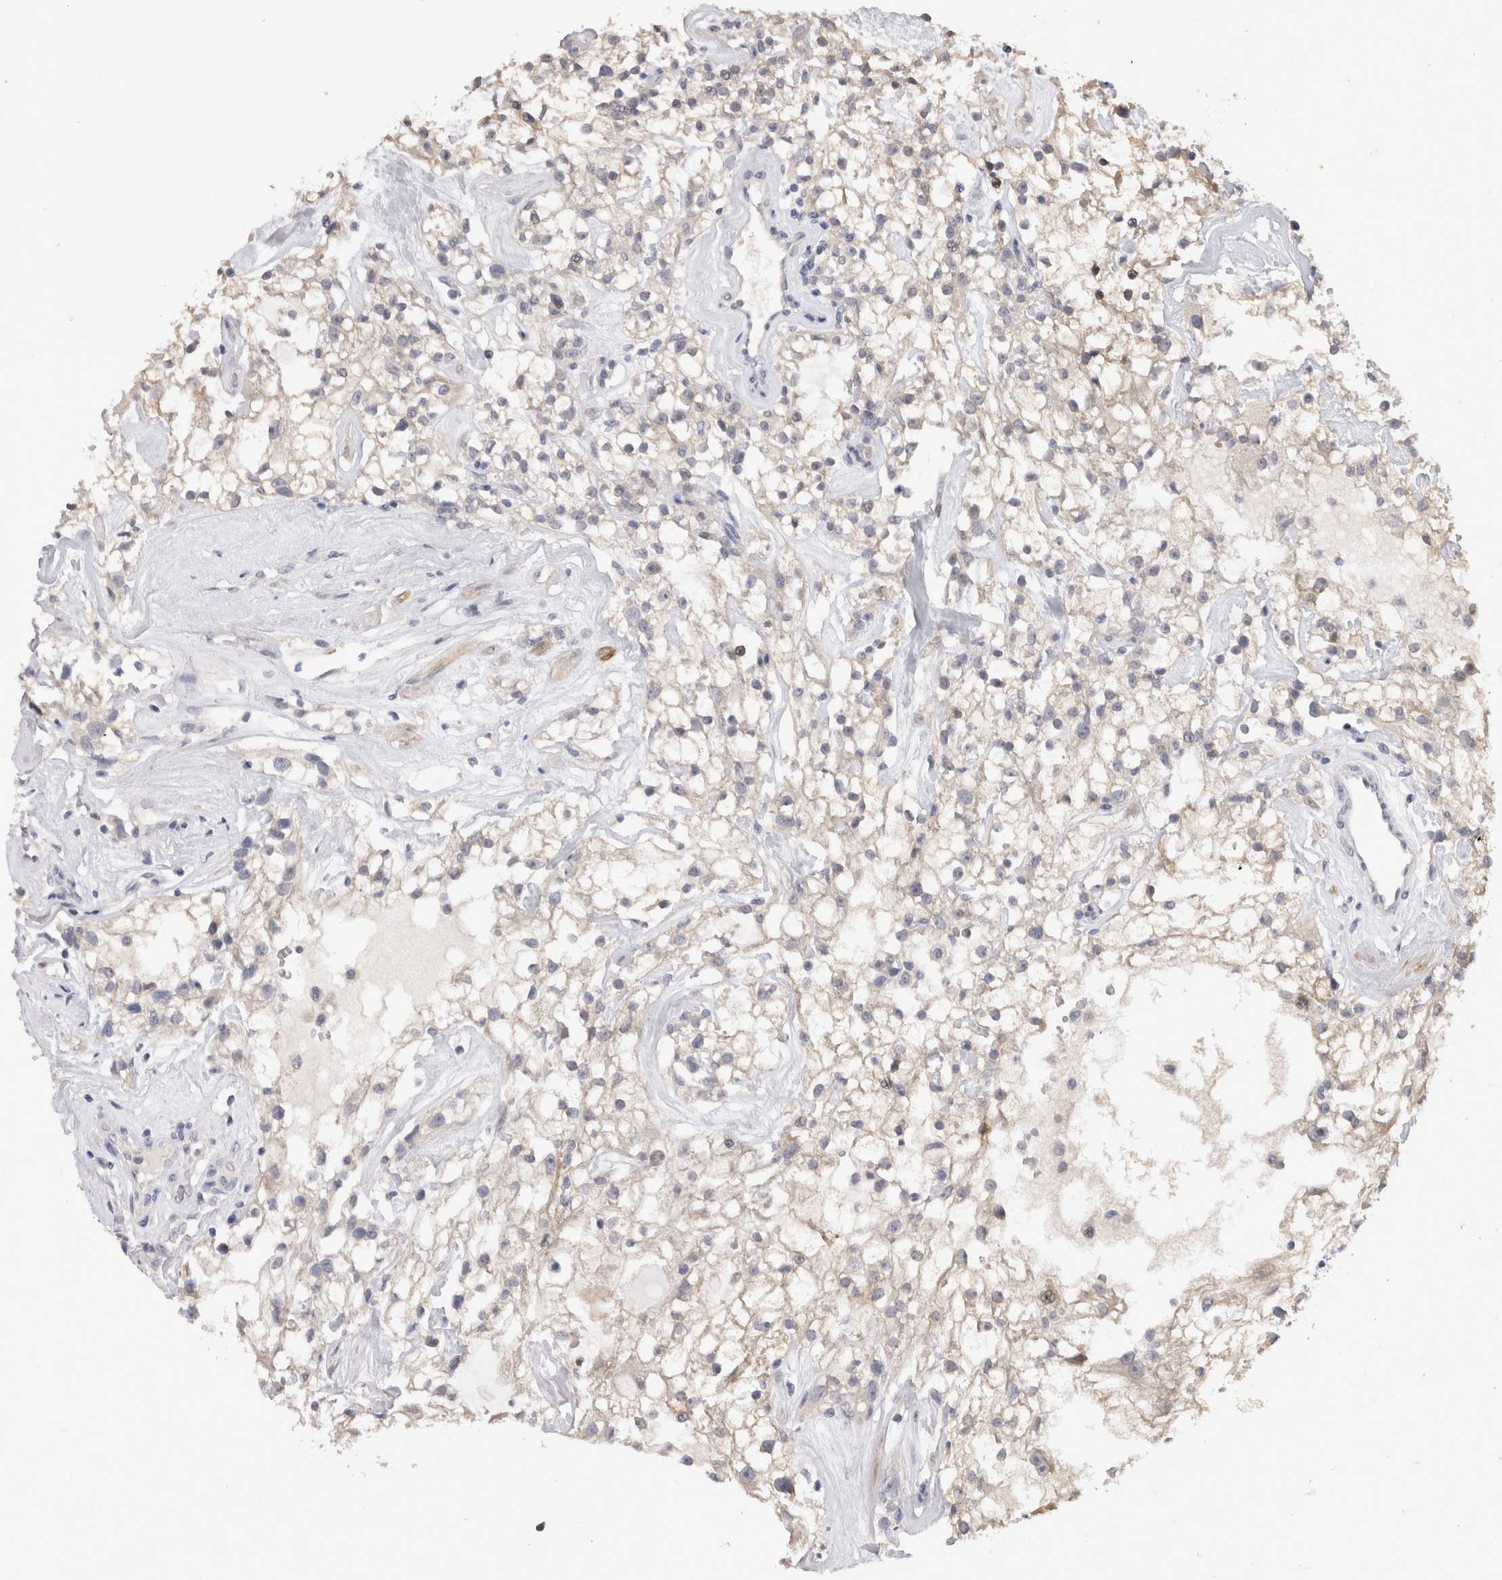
{"staining": {"intensity": "weak", "quantity": "25%-75%", "location": "cytoplasmic/membranous"}, "tissue": "renal cancer", "cell_type": "Tumor cells", "image_type": "cancer", "snomed": [{"axis": "morphology", "description": "Adenocarcinoma, NOS"}, {"axis": "topography", "description": "Kidney"}], "caption": "Tumor cells show weak cytoplasmic/membranous staining in about 25%-75% of cells in renal adenocarcinoma. The protein of interest is shown in brown color, while the nuclei are stained blue.", "gene": "CRYBG1", "patient": {"sex": "female", "age": 60}}